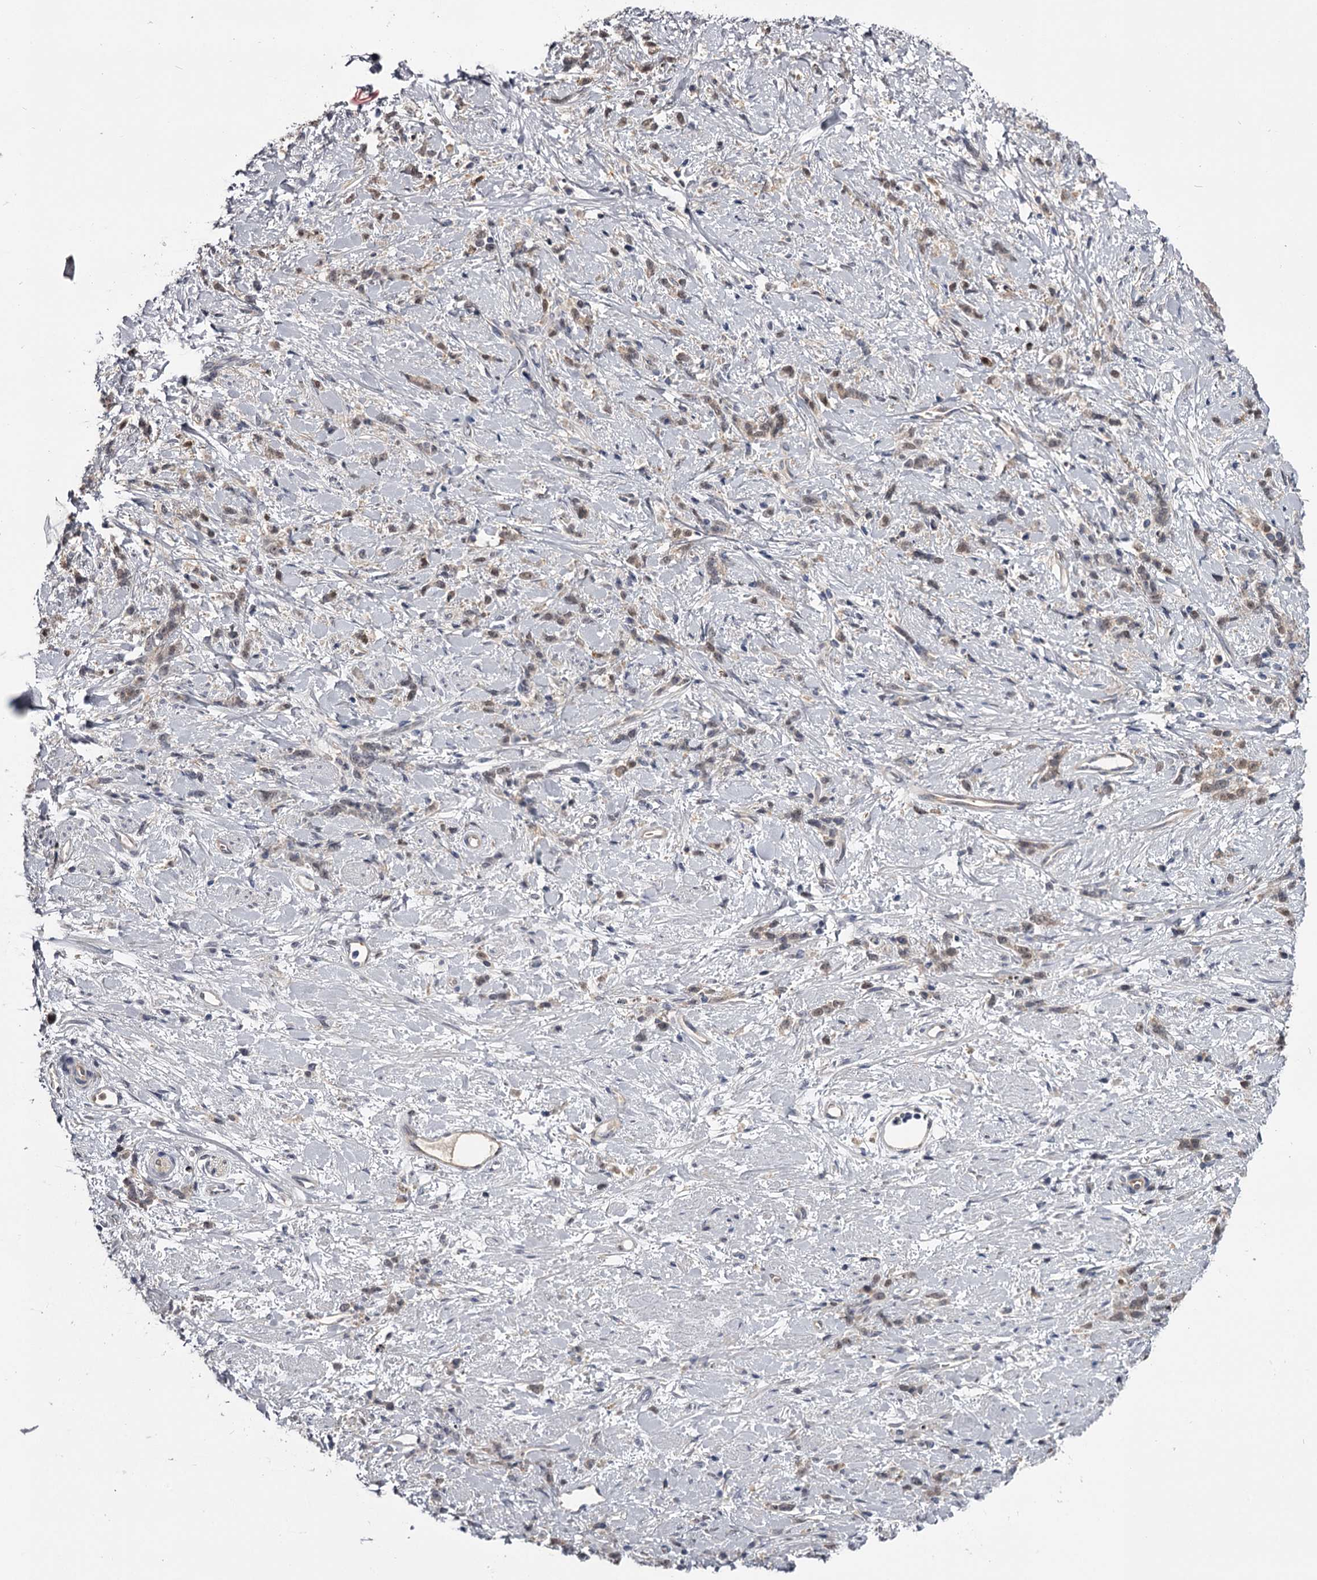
{"staining": {"intensity": "weak", "quantity": "25%-75%", "location": "cytoplasmic/membranous,nuclear"}, "tissue": "stomach cancer", "cell_type": "Tumor cells", "image_type": "cancer", "snomed": [{"axis": "morphology", "description": "Adenocarcinoma, NOS"}, {"axis": "topography", "description": "Stomach"}], "caption": "A low amount of weak cytoplasmic/membranous and nuclear expression is present in approximately 25%-75% of tumor cells in stomach cancer tissue. The protein is stained brown, and the nuclei are stained in blue (DAB (3,3'-diaminobenzidine) IHC with brightfield microscopy, high magnification).", "gene": "GSTO1", "patient": {"sex": "female", "age": 60}}